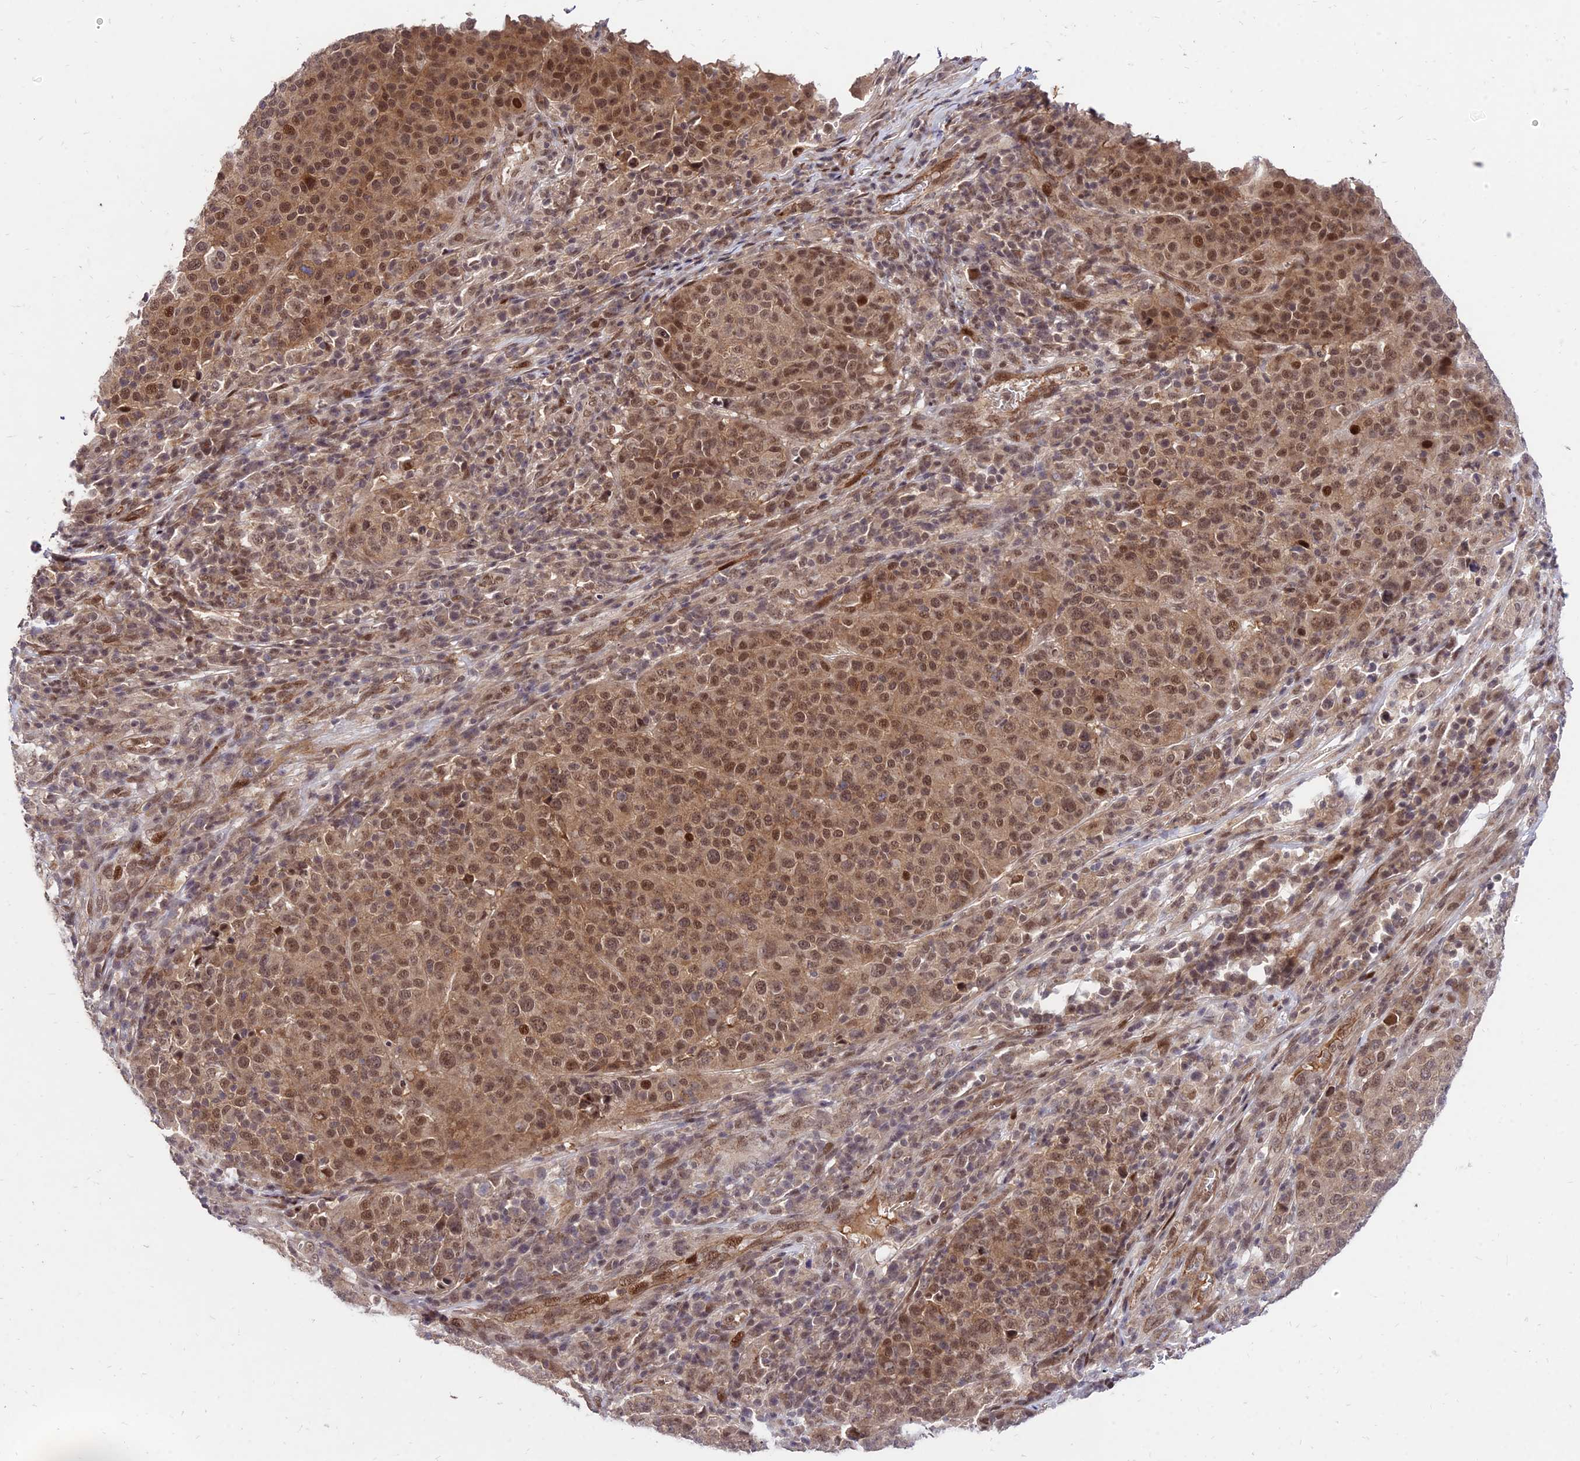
{"staining": {"intensity": "moderate", "quantity": ">75%", "location": "nuclear"}, "tissue": "melanoma", "cell_type": "Tumor cells", "image_type": "cancer", "snomed": [{"axis": "morphology", "description": "Malignant melanoma, Metastatic site"}, {"axis": "topography", "description": "Lymph node"}], "caption": "There is medium levels of moderate nuclear staining in tumor cells of malignant melanoma (metastatic site), as demonstrated by immunohistochemical staining (brown color).", "gene": "ZNF85", "patient": {"sex": "male", "age": 44}}